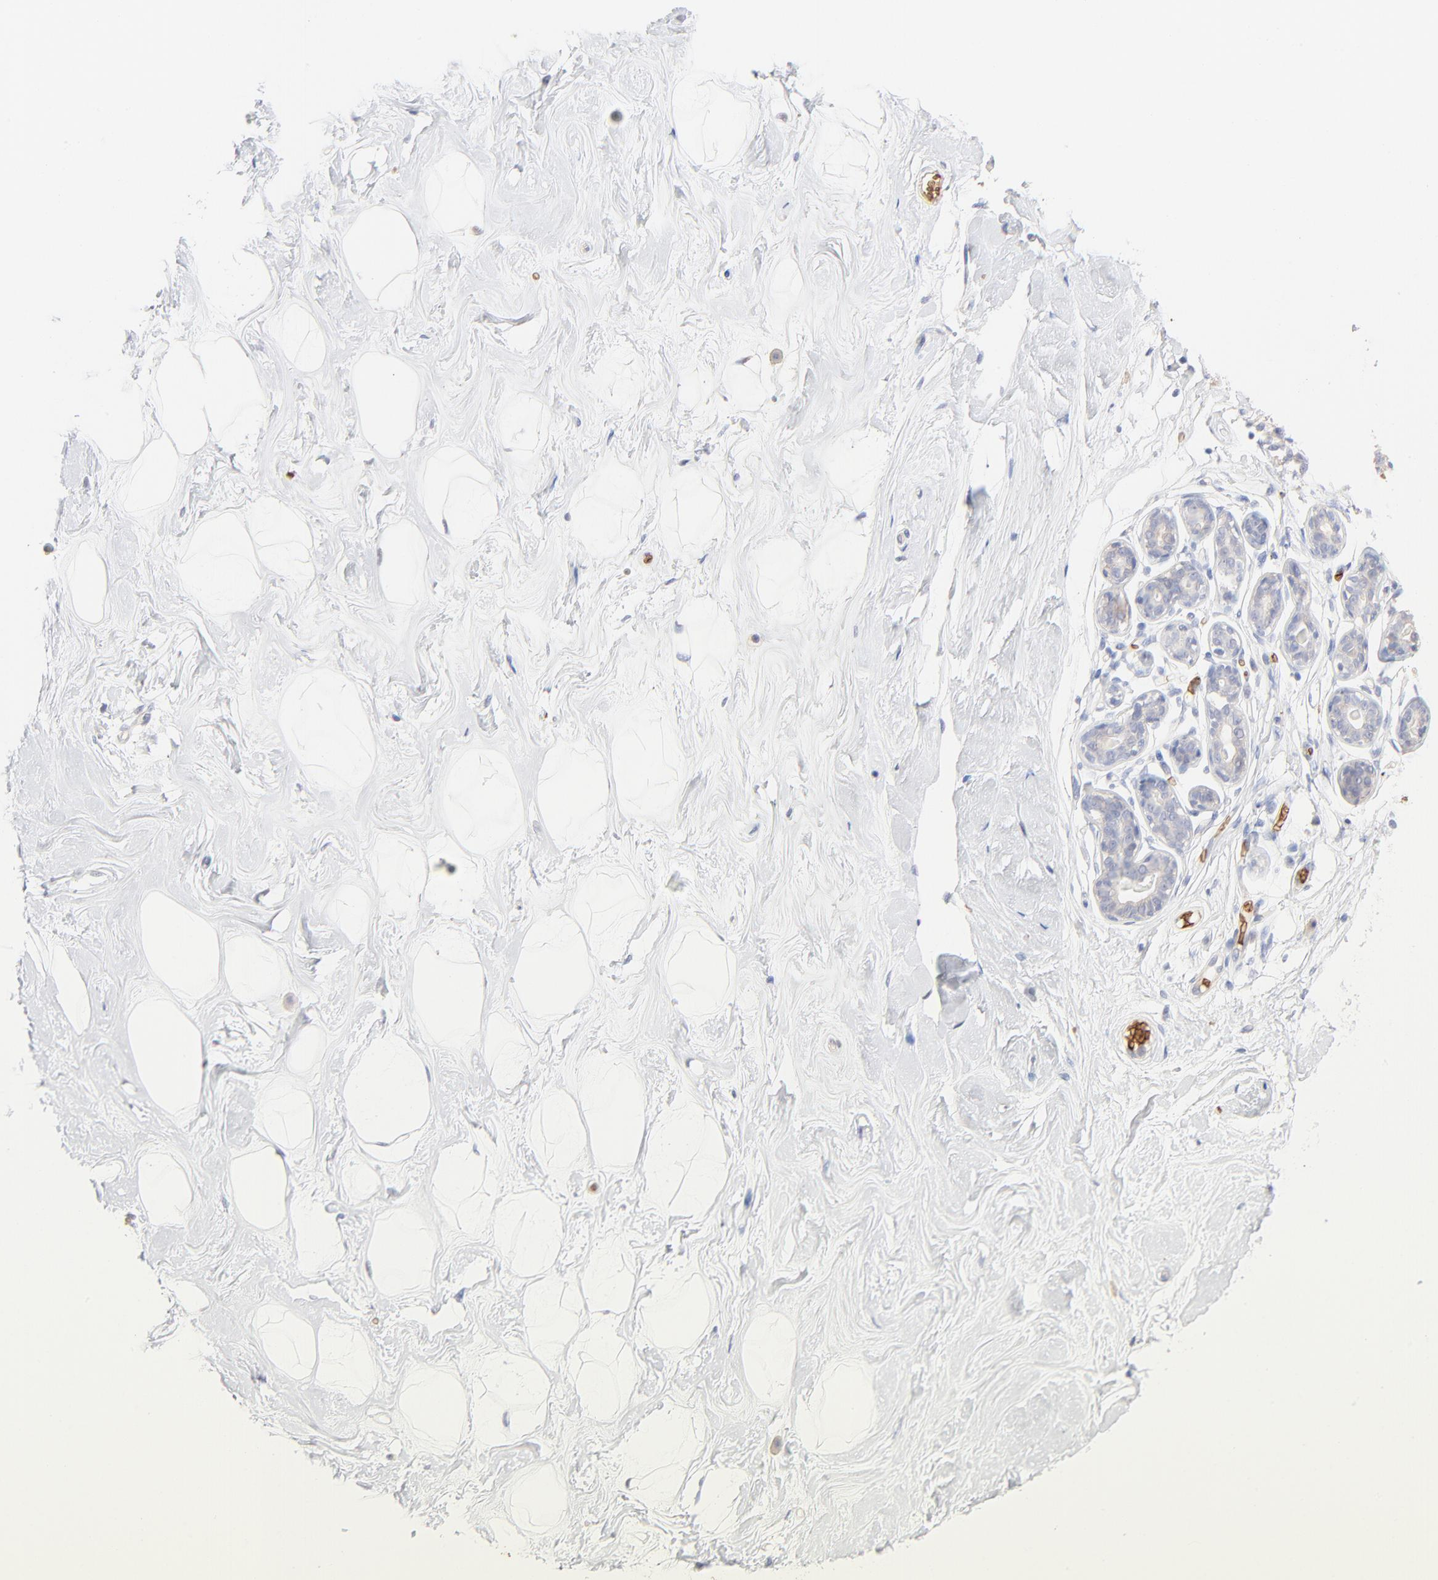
{"staining": {"intensity": "negative", "quantity": "none", "location": "none"}, "tissue": "breast", "cell_type": "Adipocytes", "image_type": "normal", "snomed": [{"axis": "morphology", "description": "Normal tissue, NOS"}, {"axis": "topography", "description": "Breast"}], "caption": "The histopathology image displays no staining of adipocytes in unremarkable breast. (Brightfield microscopy of DAB immunohistochemistry at high magnification).", "gene": "SPTB", "patient": {"sex": "female", "age": 23}}